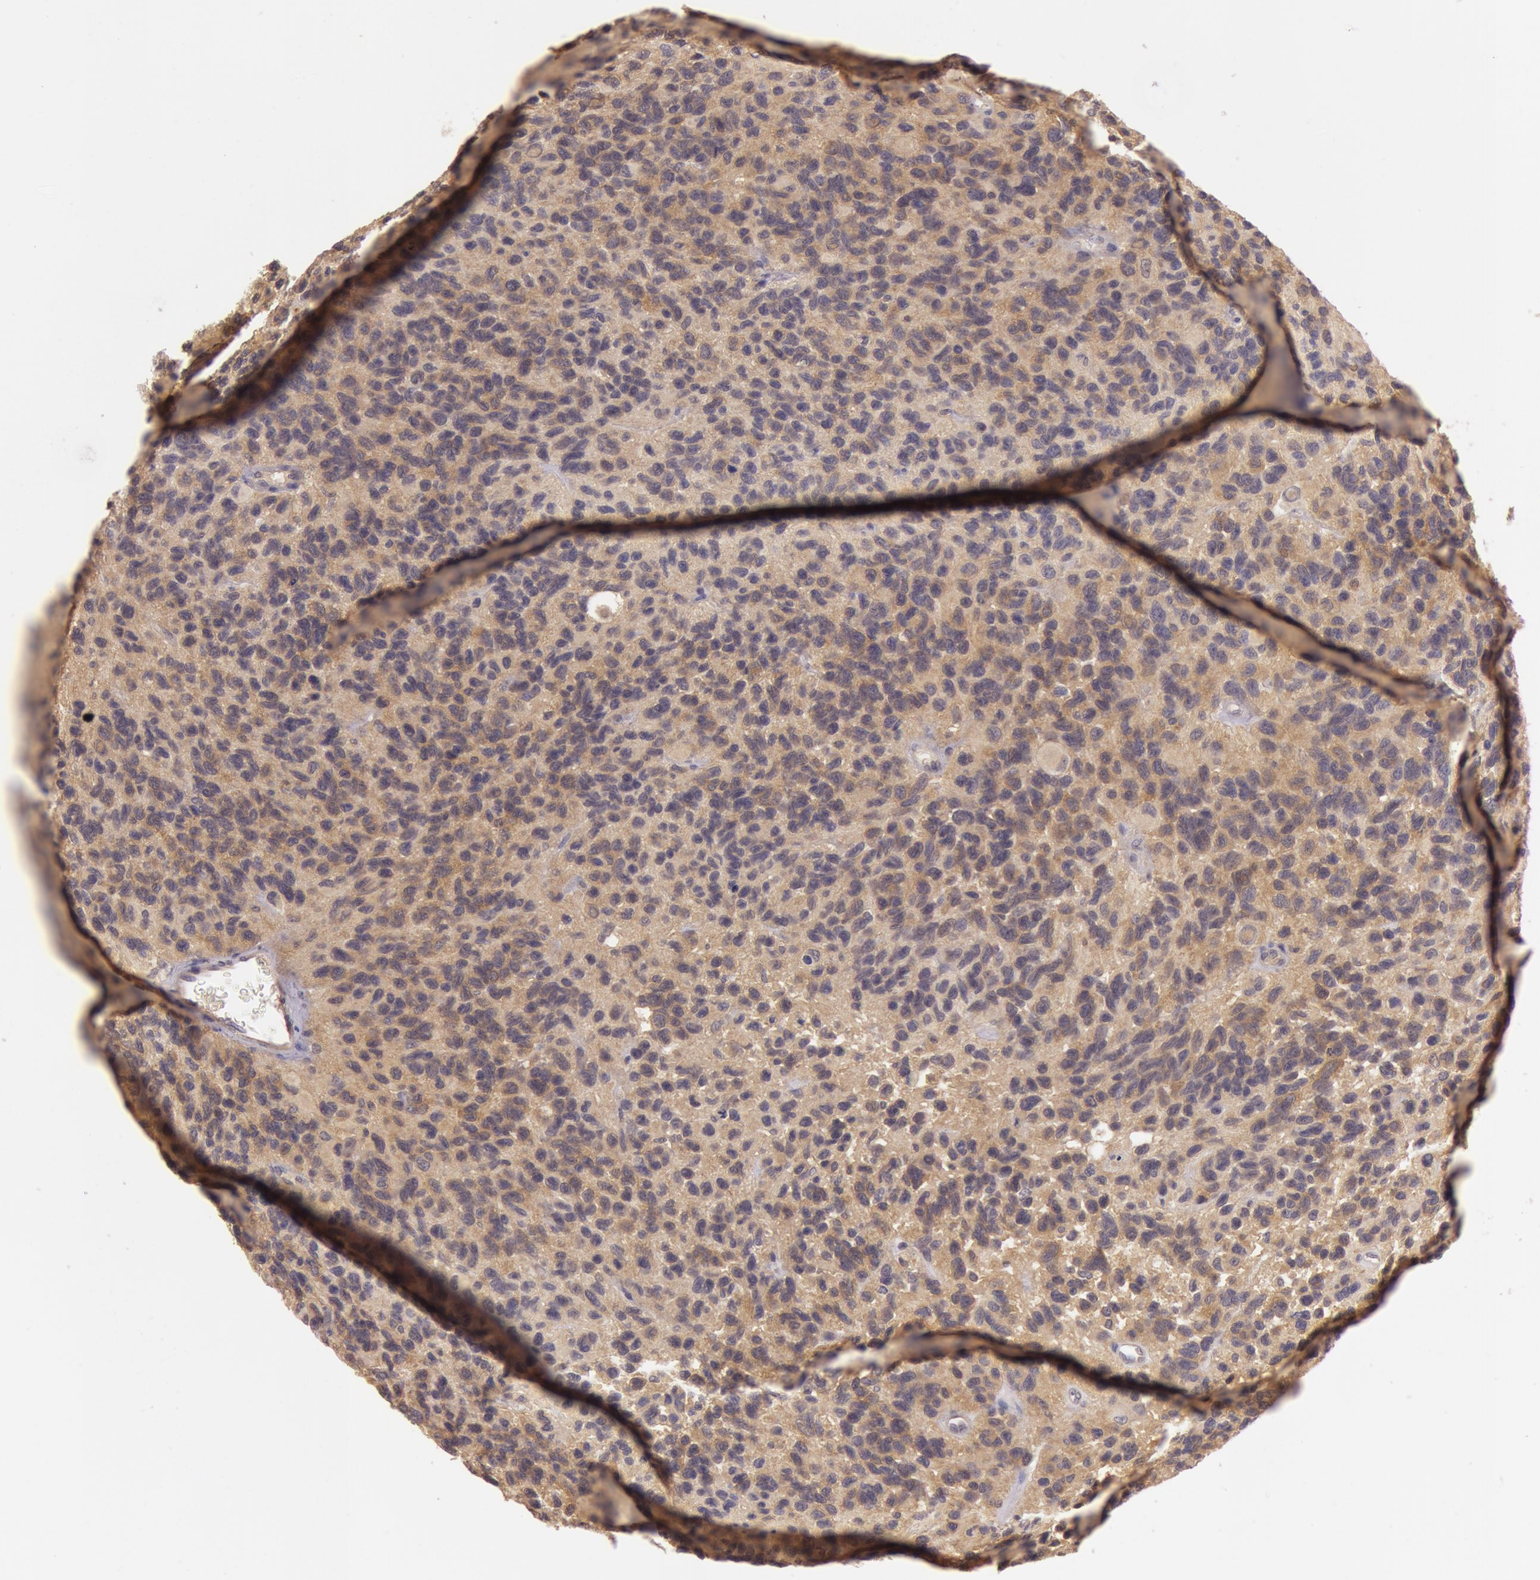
{"staining": {"intensity": "moderate", "quantity": ">75%", "location": "cytoplasmic/membranous"}, "tissue": "glioma", "cell_type": "Tumor cells", "image_type": "cancer", "snomed": [{"axis": "morphology", "description": "Glioma, malignant, High grade"}, {"axis": "topography", "description": "Brain"}], "caption": "Tumor cells reveal medium levels of moderate cytoplasmic/membranous positivity in about >75% of cells in human glioma. Nuclei are stained in blue.", "gene": "ATG2B", "patient": {"sex": "male", "age": 77}}